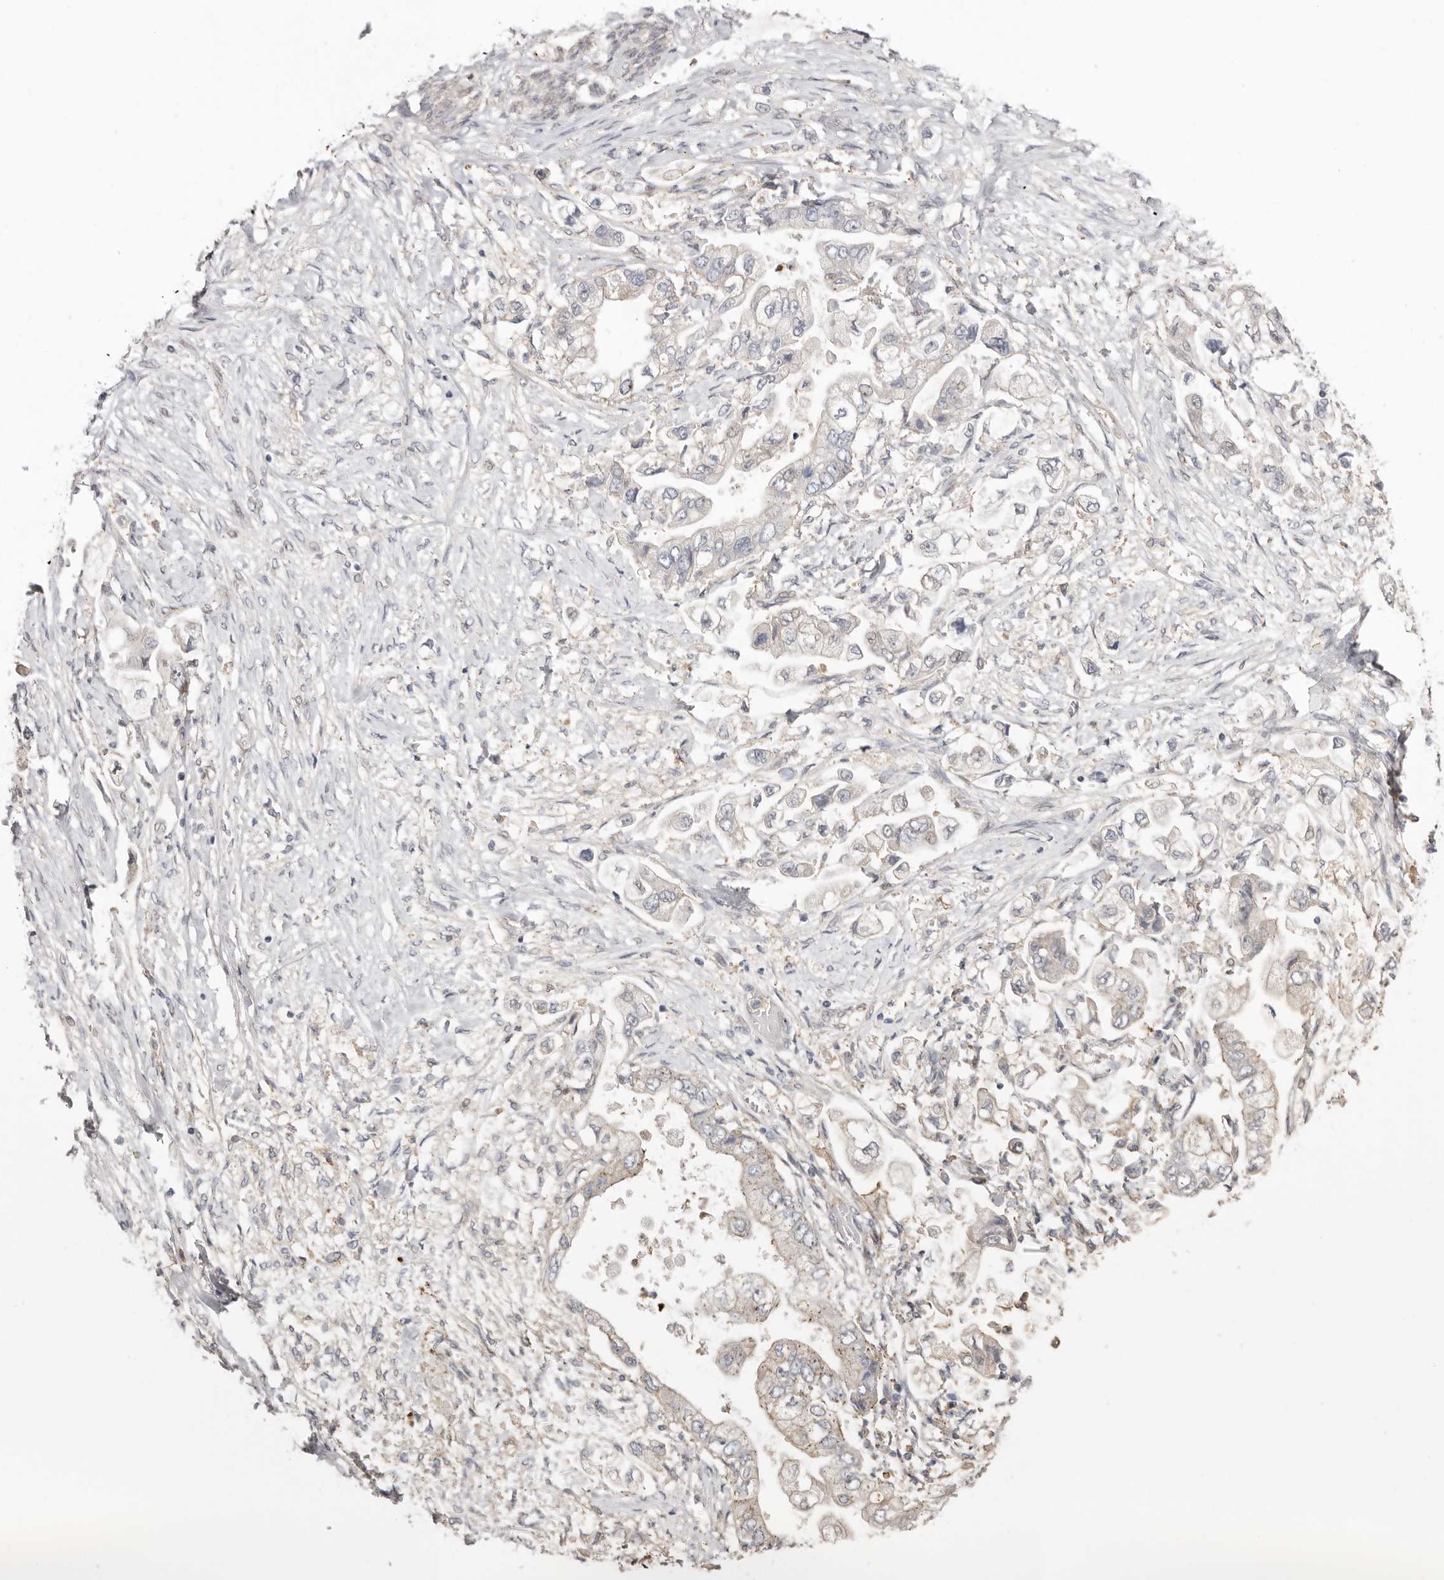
{"staining": {"intensity": "negative", "quantity": "none", "location": "none"}, "tissue": "stomach cancer", "cell_type": "Tumor cells", "image_type": "cancer", "snomed": [{"axis": "morphology", "description": "Adenocarcinoma, NOS"}, {"axis": "topography", "description": "Stomach"}], "caption": "Tumor cells show no significant protein staining in adenocarcinoma (stomach).", "gene": "MSRB2", "patient": {"sex": "male", "age": 62}}